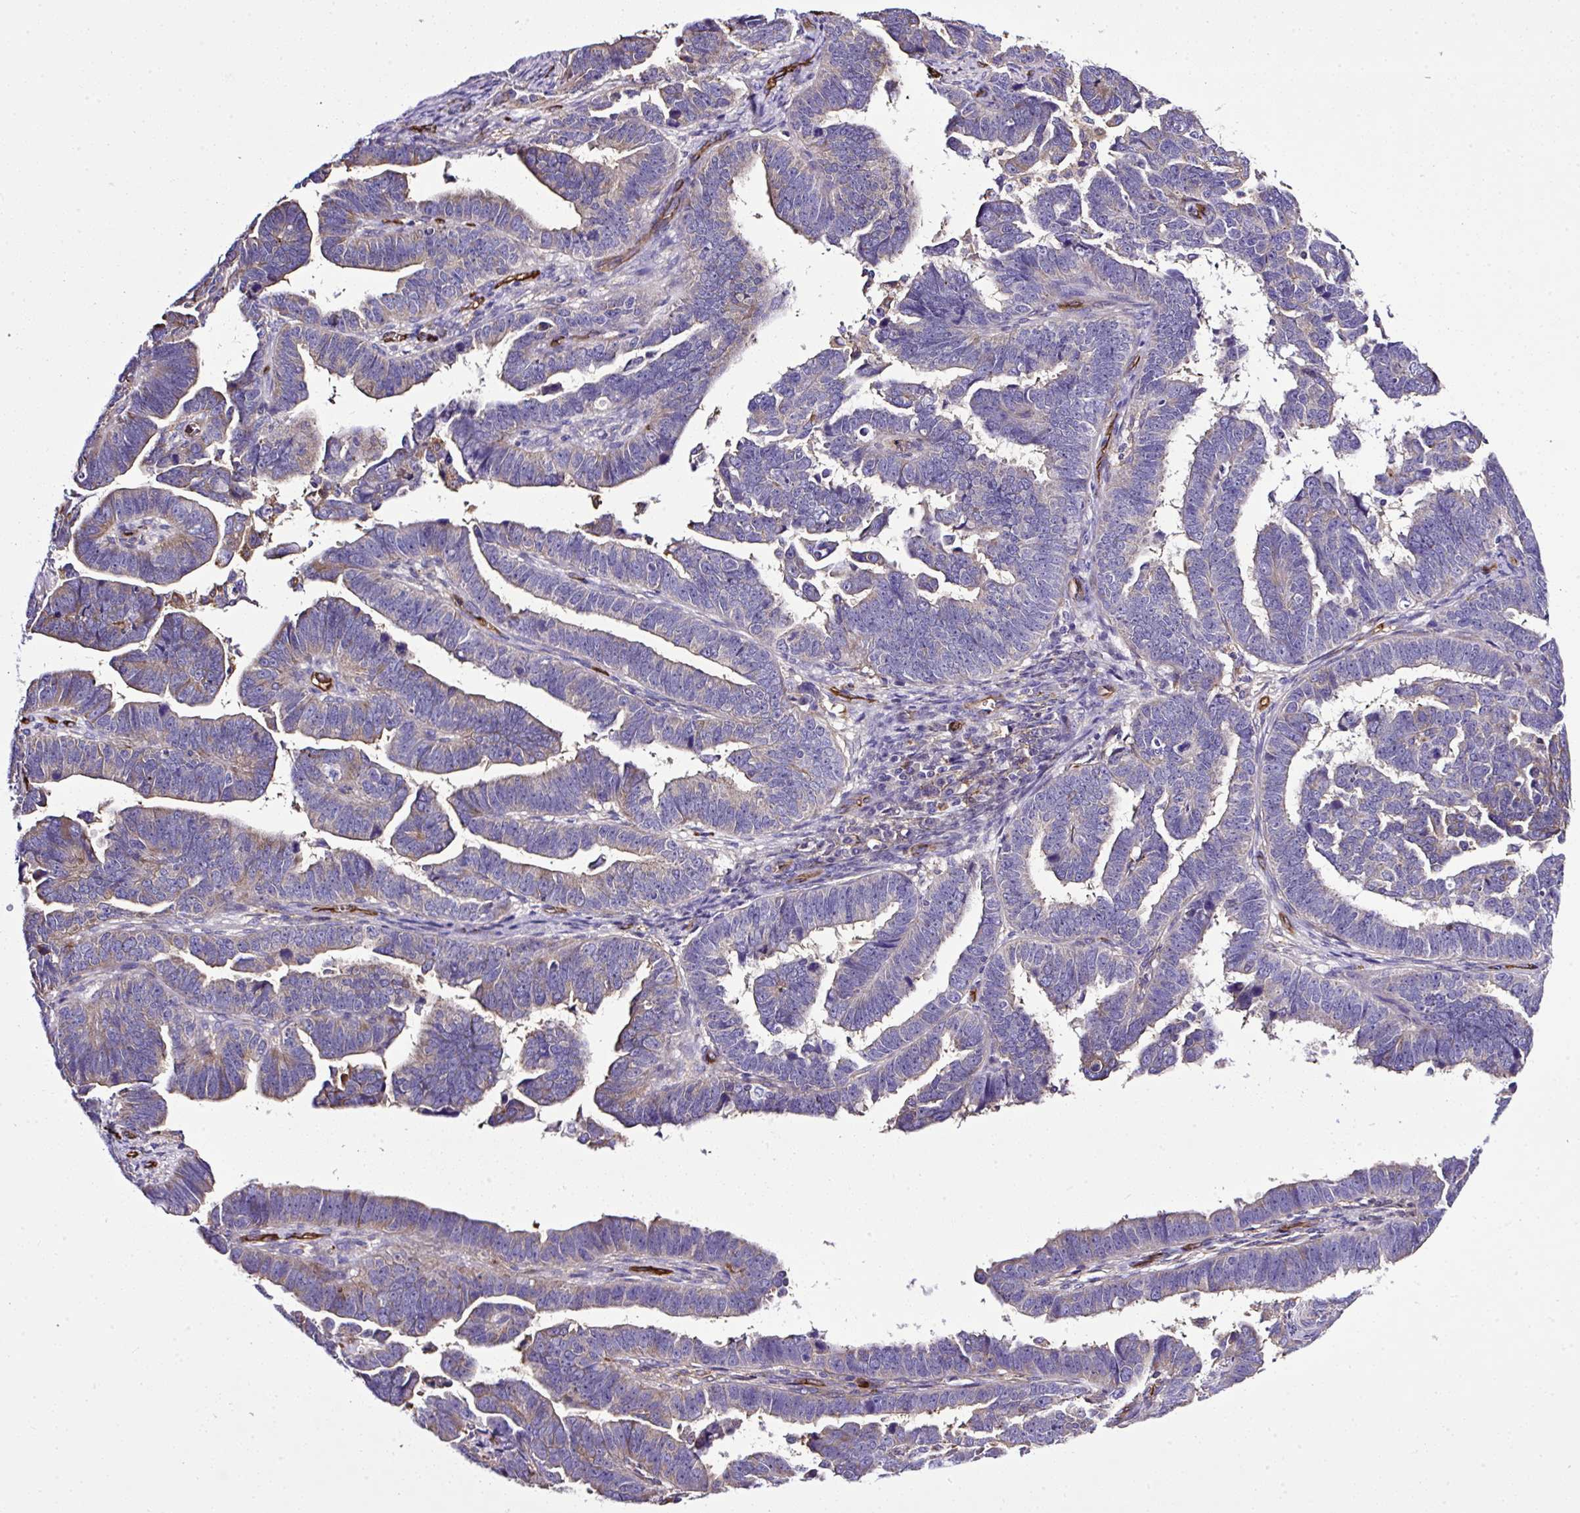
{"staining": {"intensity": "weak", "quantity": "25%-75%", "location": "cytoplasmic/membranous"}, "tissue": "endometrial cancer", "cell_type": "Tumor cells", "image_type": "cancer", "snomed": [{"axis": "morphology", "description": "Adenocarcinoma, NOS"}, {"axis": "topography", "description": "Endometrium"}], "caption": "Endometrial adenocarcinoma stained with a protein marker displays weak staining in tumor cells.", "gene": "MAGEB5", "patient": {"sex": "female", "age": 75}}